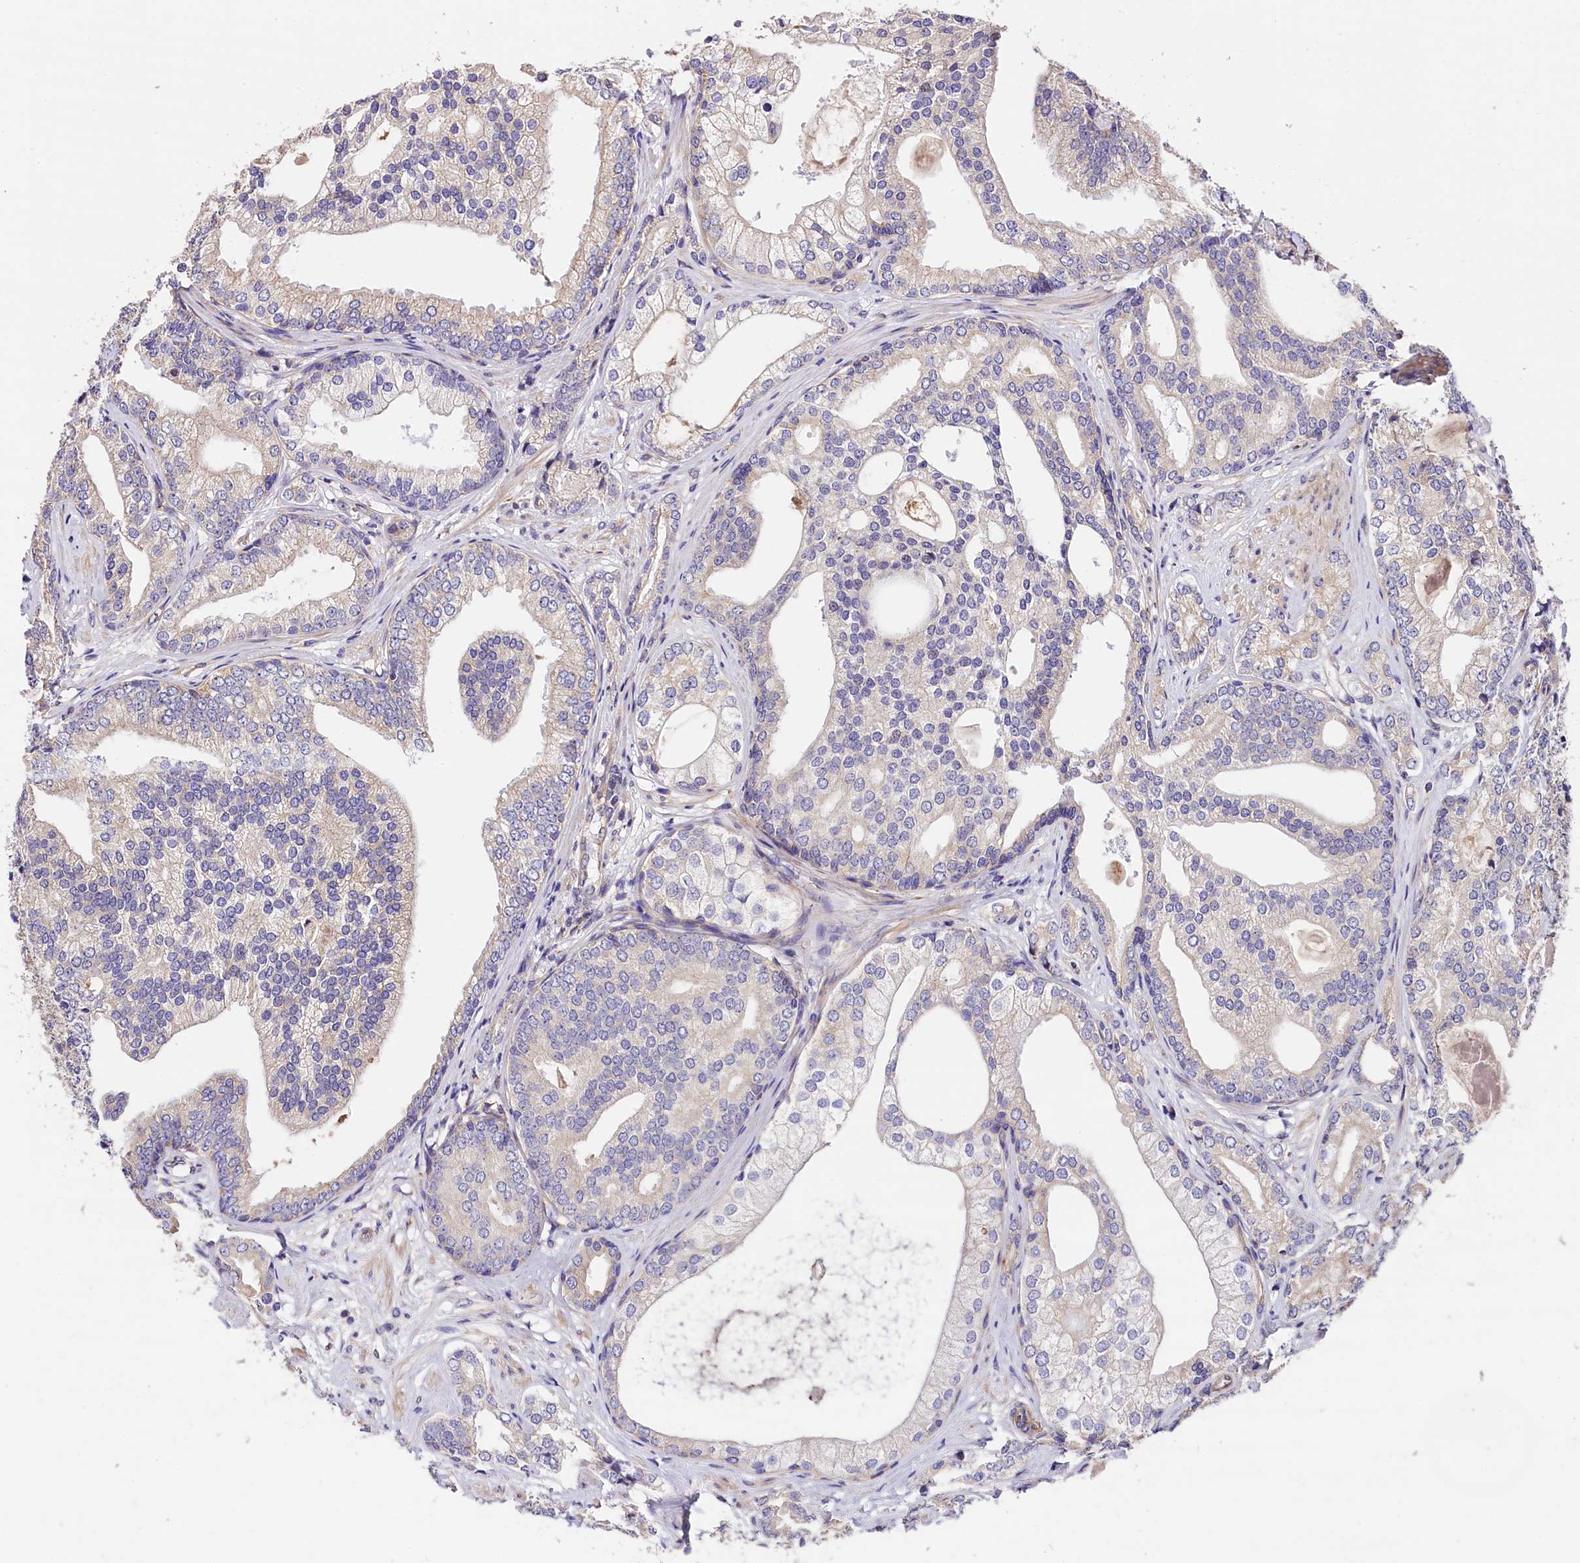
{"staining": {"intensity": "weak", "quantity": "25%-75%", "location": "cytoplasmic/membranous"}, "tissue": "prostate cancer", "cell_type": "Tumor cells", "image_type": "cancer", "snomed": [{"axis": "morphology", "description": "Adenocarcinoma, High grade"}, {"axis": "topography", "description": "Prostate"}], "caption": "Brown immunohistochemical staining in human prostate adenocarcinoma (high-grade) reveals weak cytoplasmic/membranous staining in about 25%-75% of tumor cells.", "gene": "ACAA2", "patient": {"sex": "male", "age": 60}}